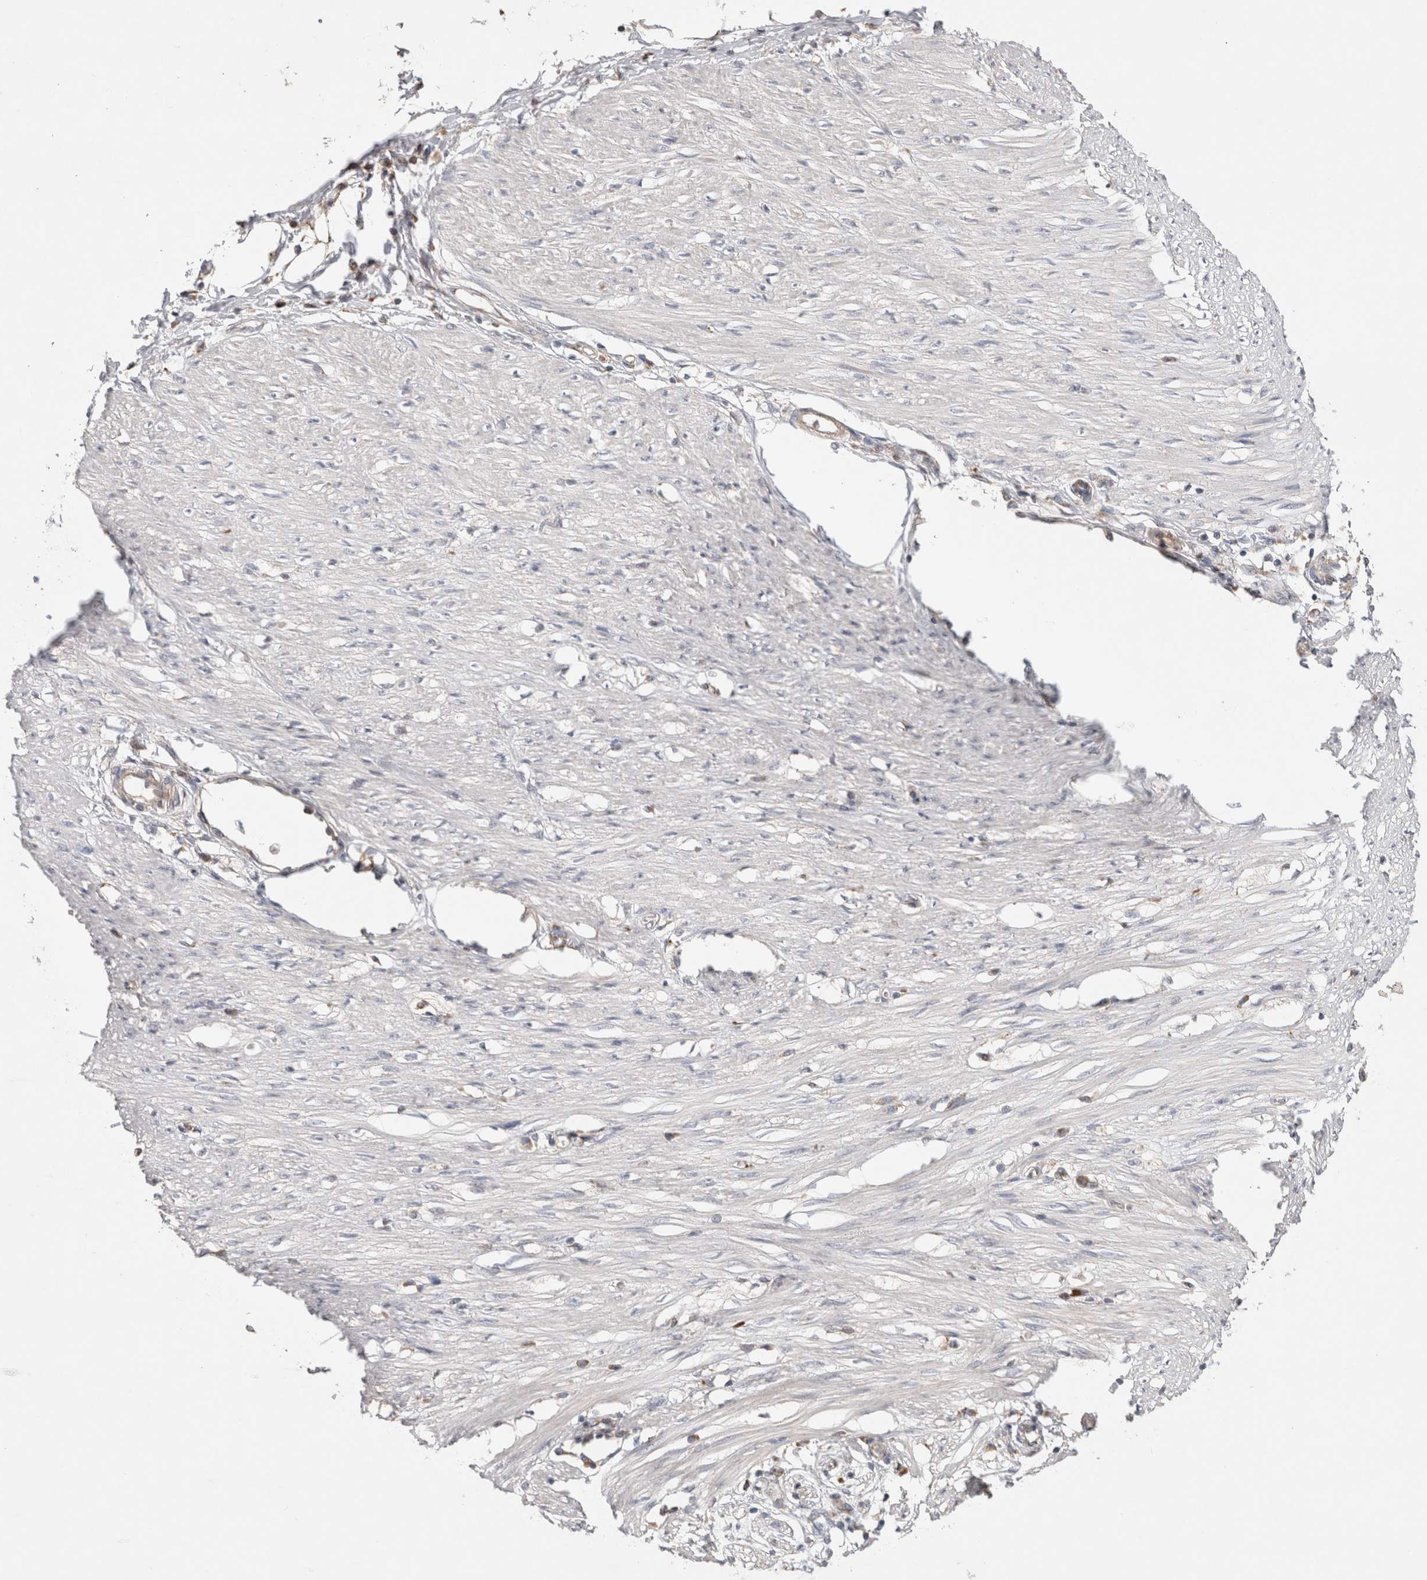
{"staining": {"intensity": "negative", "quantity": "none", "location": "none"}, "tissue": "soft tissue", "cell_type": "Fibroblasts", "image_type": "normal", "snomed": [{"axis": "morphology", "description": "Normal tissue, NOS"}, {"axis": "morphology", "description": "Adenocarcinoma, NOS"}, {"axis": "topography", "description": "Colon"}, {"axis": "topography", "description": "Peripheral nerve tissue"}], "caption": "Photomicrograph shows no significant protein positivity in fibroblasts of normal soft tissue.", "gene": "TBC1D16", "patient": {"sex": "male", "age": 14}}